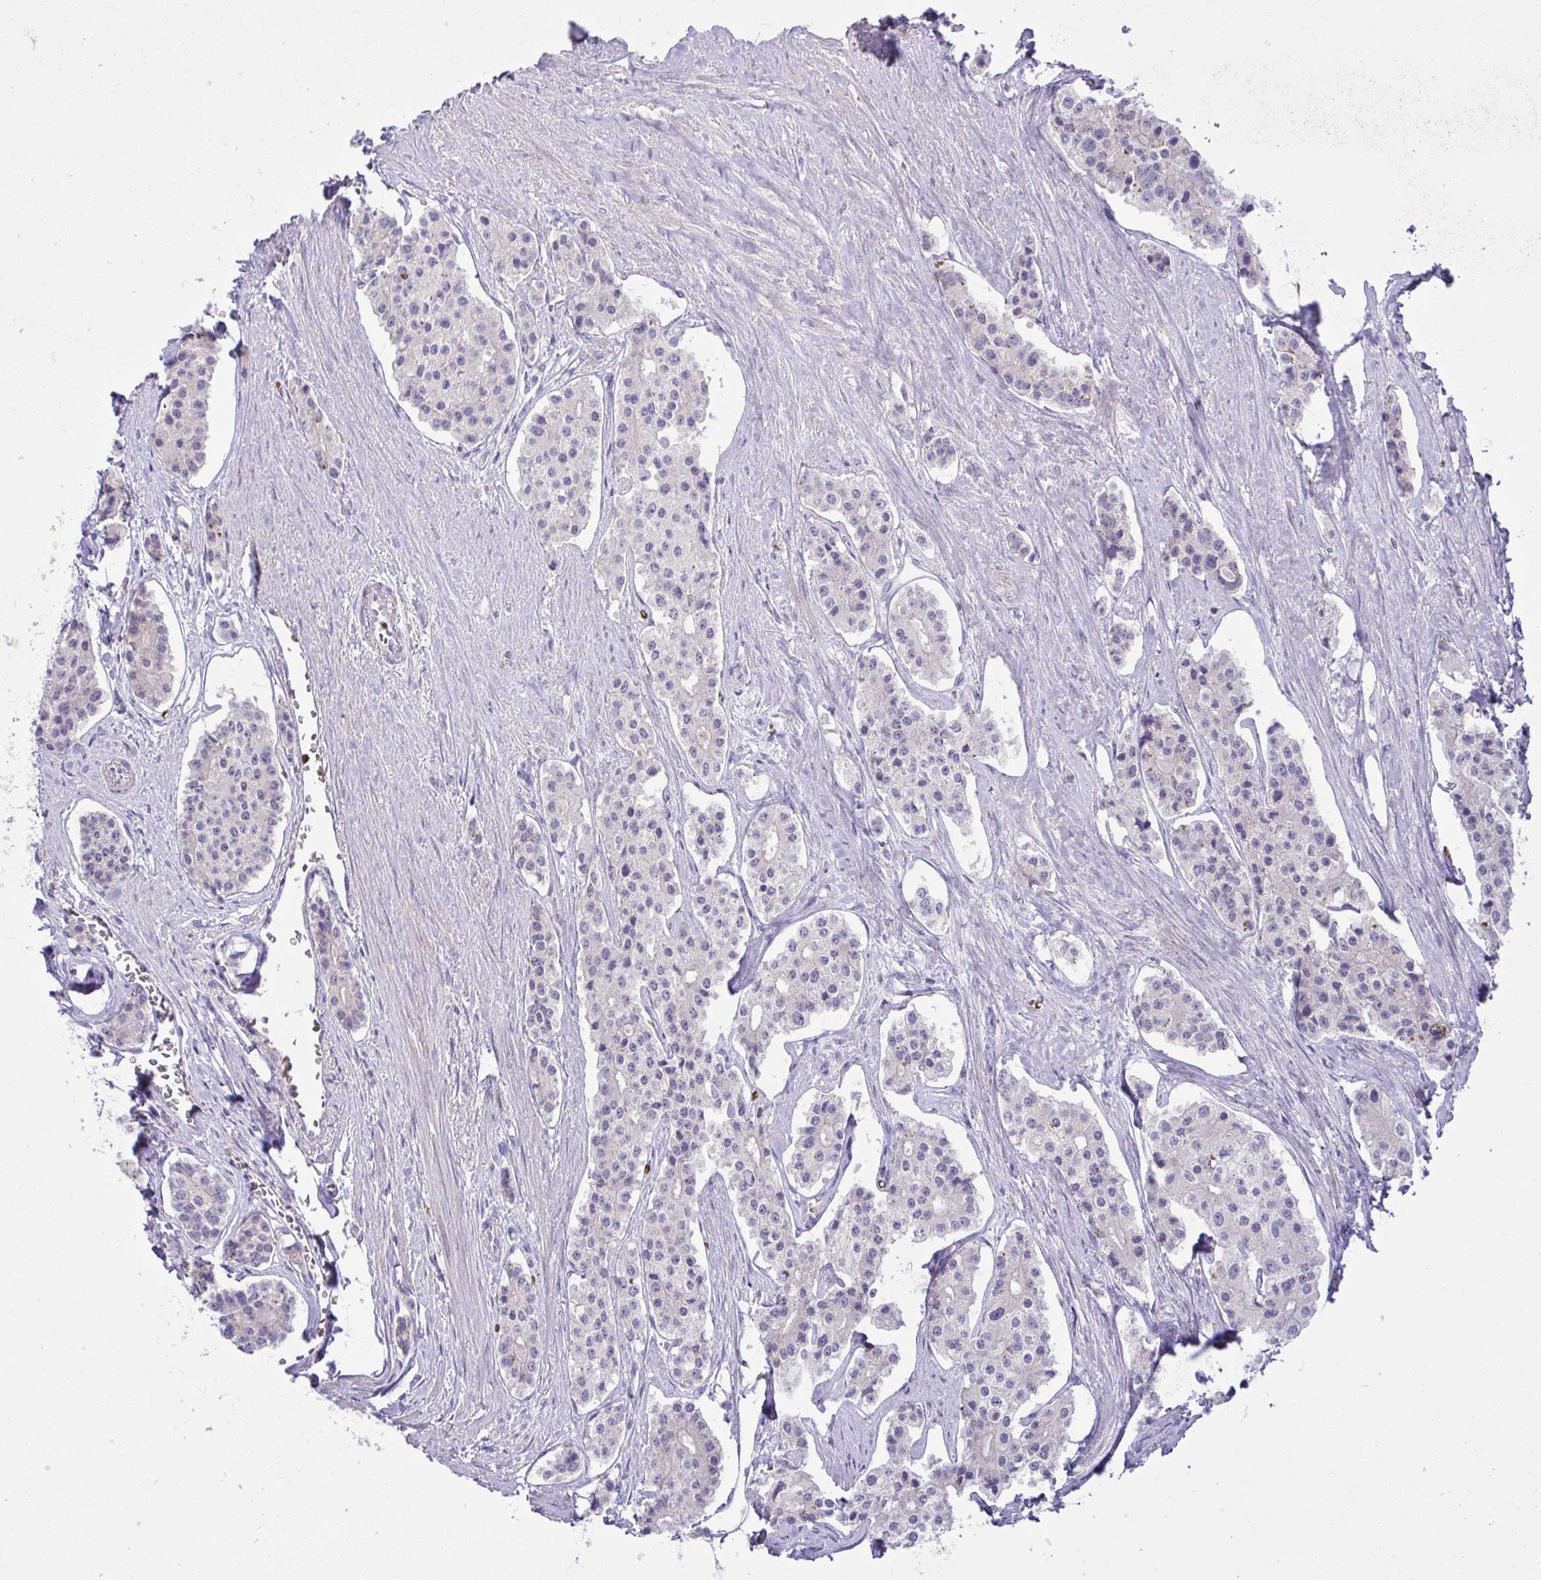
{"staining": {"intensity": "negative", "quantity": "none", "location": "none"}, "tissue": "carcinoid", "cell_type": "Tumor cells", "image_type": "cancer", "snomed": [{"axis": "morphology", "description": "Carcinoid, malignant, NOS"}, {"axis": "topography", "description": "Small intestine"}], "caption": "Histopathology image shows no protein staining in tumor cells of malignant carcinoid tissue. Nuclei are stained in blue.", "gene": "SPTB", "patient": {"sex": "female", "age": 65}}